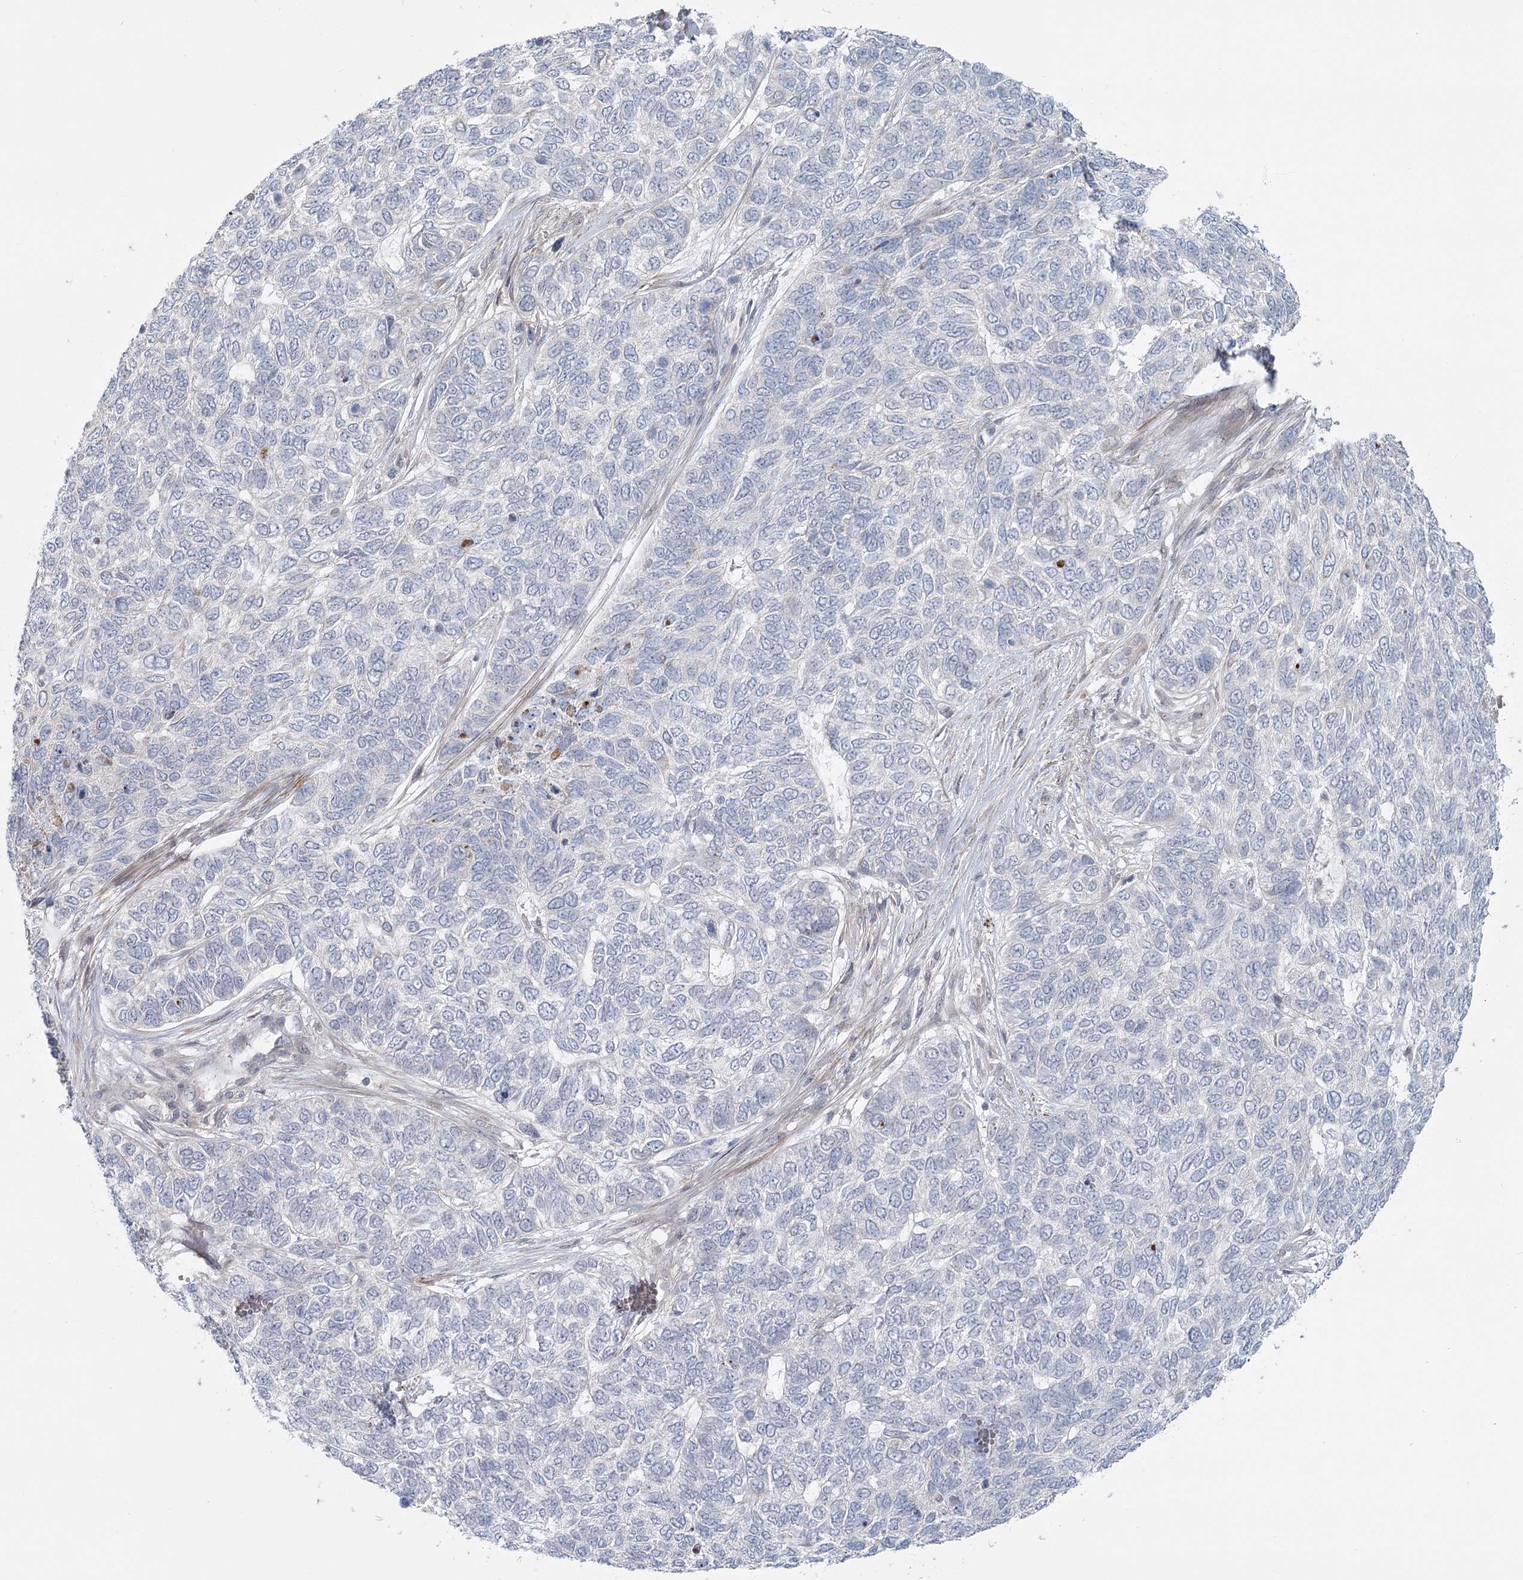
{"staining": {"intensity": "negative", "quantity": "none", "location": "none"}, "tissue": "skin cancer", "cell_type": "Tumor cells", "image_type": "cancer", "snomed": [{"axis": "morphology", "description": "Basal cell carcinoma"}, {"axis": "topography", "description": "Skin"}], "caption": "This is an IHC micrograph of human basal cell carcinoma (skin). There is no positivity in tumor cells.", "gene": "USP11", "patient": {"sex": "female", "age": 65}}